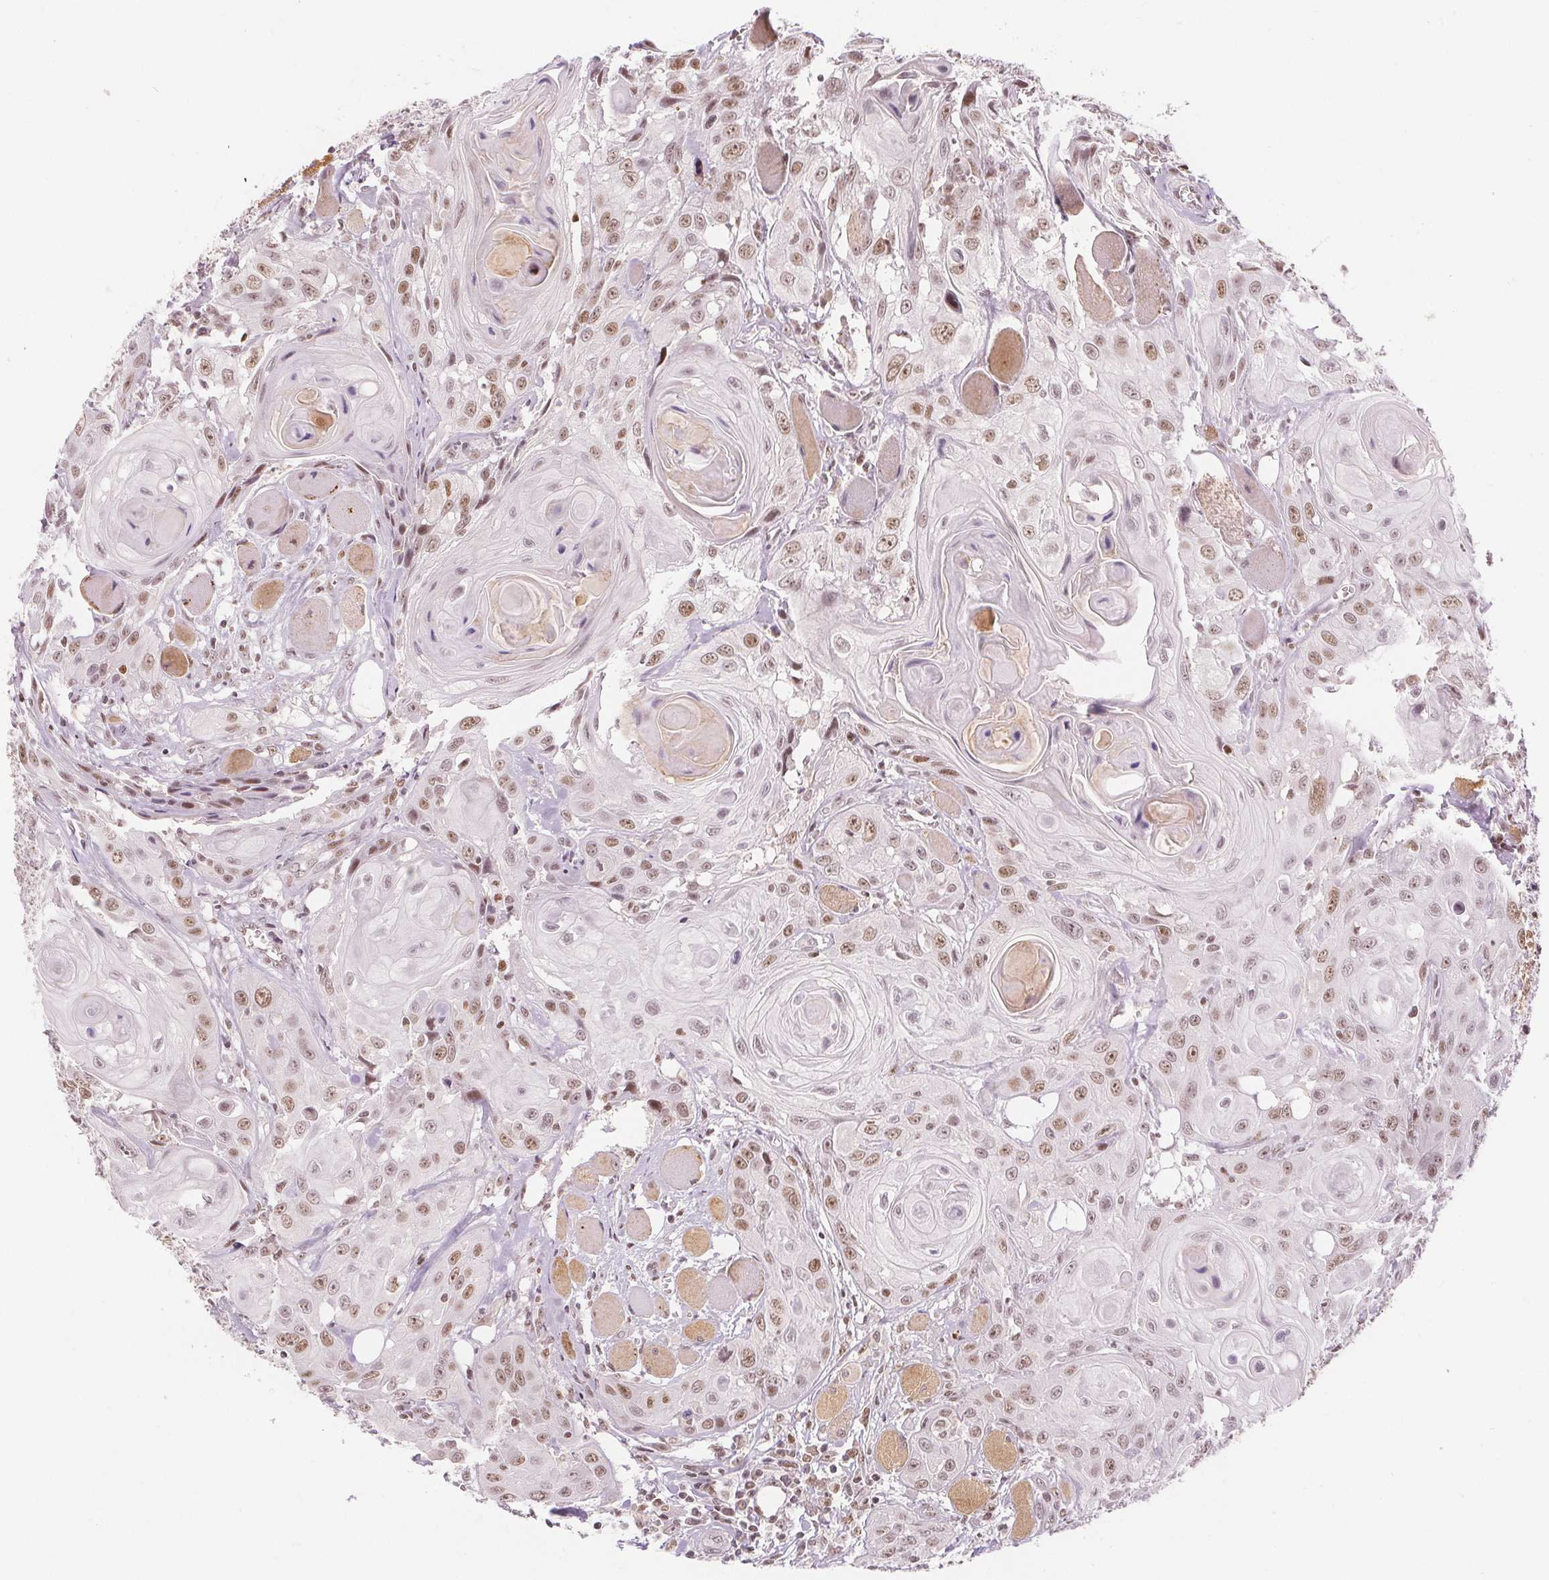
{"staining": {"intensity": "moderate", "quantity": ">75%", "location": "nuclear"}, "tissue": "head and neck cancer", "cell_type": "Tumor cells", "image_type": "cancer", "snomed": [{"axis": "morphology", "description": "Squamous cell carcinoma, NOS"}, {"axis": "topography", "description": "Oral tissue"}, {"axis": "topography", "description": "Head-Neck"}], "caption": "A brown stain labels moderate nuclear positivity of a protein in head and neck squamous cell carcinoma tumor cells. The protein of interest is shown in brown color, while the nuclei are stained blue.", "gene": "DEK", "patient": {"sex": "male", "age": 58}}